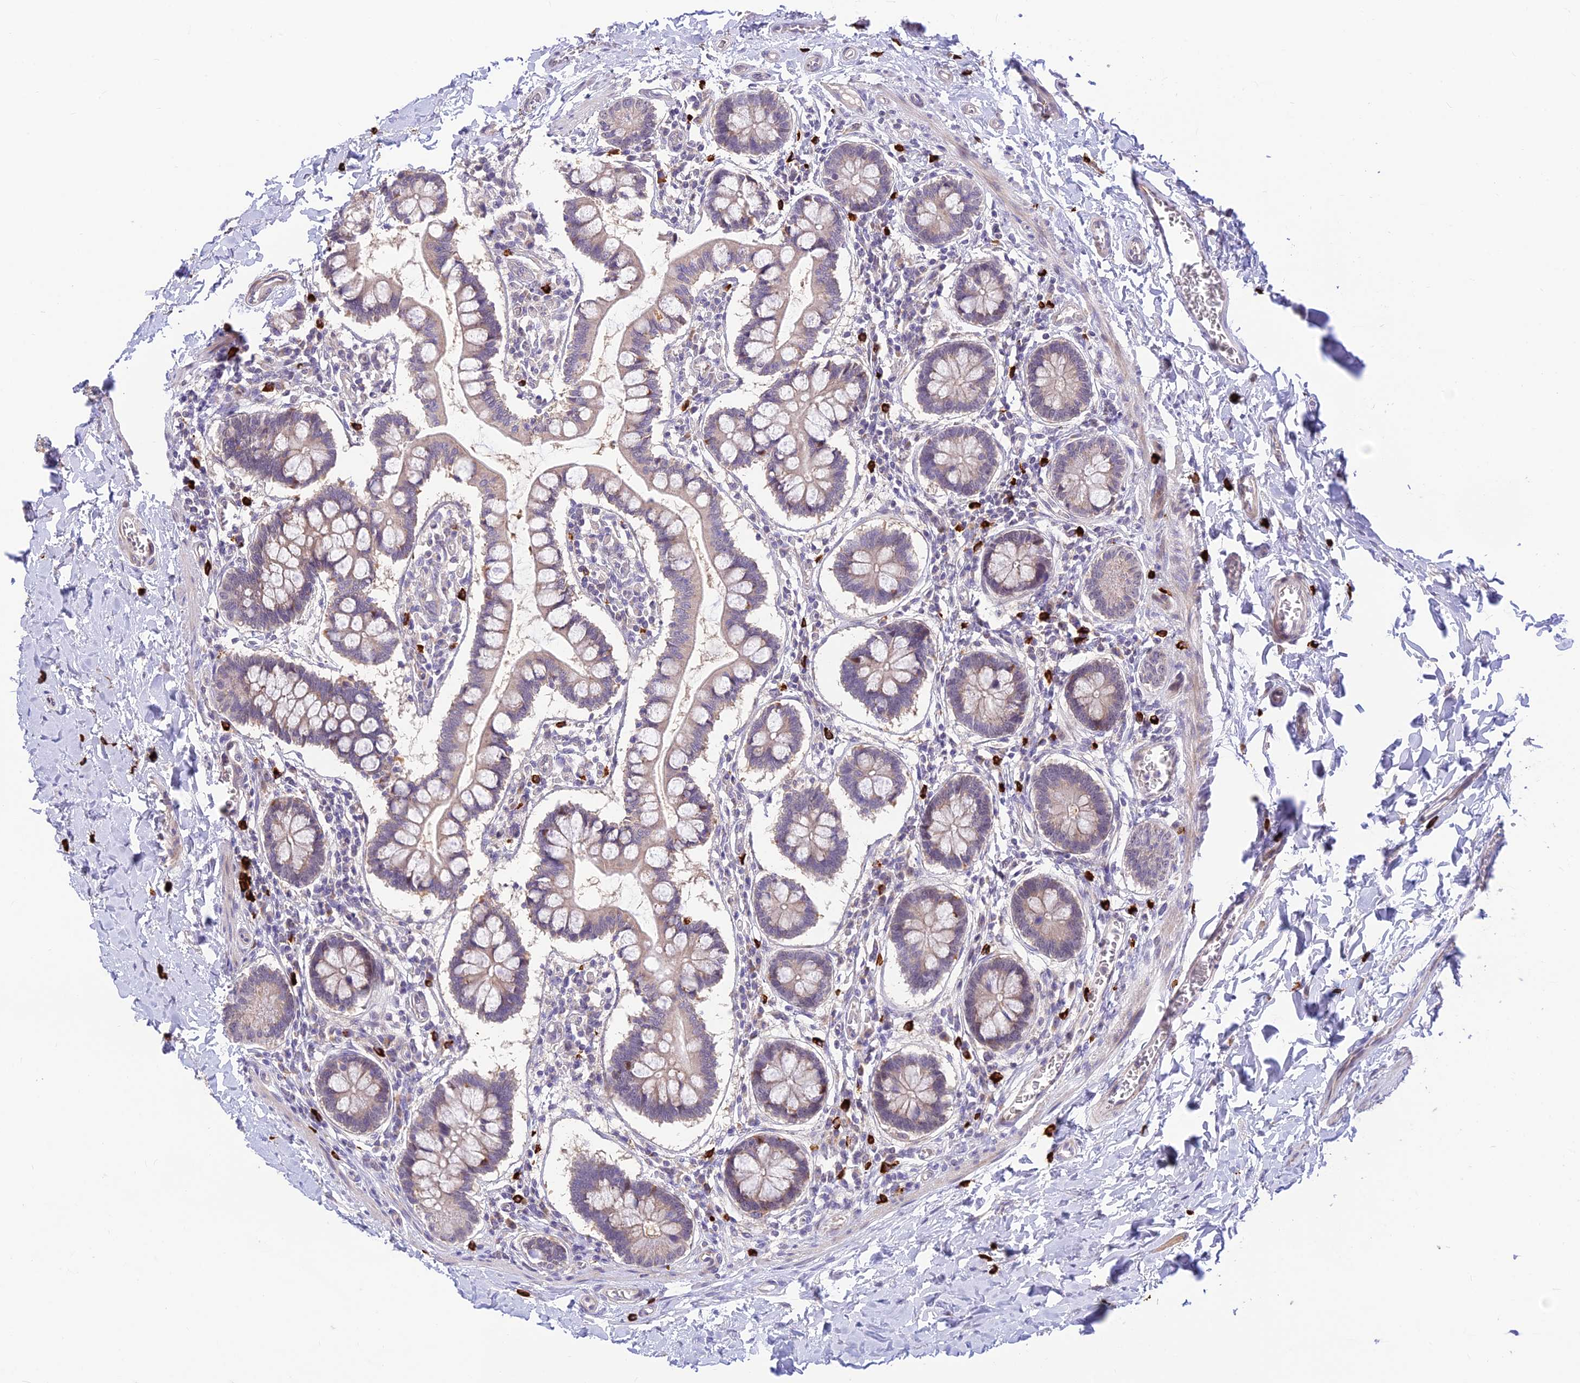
{"staining": {"intensity": "moderate", "quantity": "25%-75%", "location": "cytoplasmic/membranous"}, "tissue": "small intestine", "cell_type": "Glandular cells", "image_type": "normal", "snomed": [{"axis": "morphology", "description": "Normal tissue, NOS"}, {"axis": "topography", "description": "Small intestine"}], "caption": "A brown stain highlights moderate cytoplasmic/membranous staining of a protein in glandular cells of unremarkable small intestine.", "gene": "ASPDH", "patient": {"sex": "male", "age": 52}}